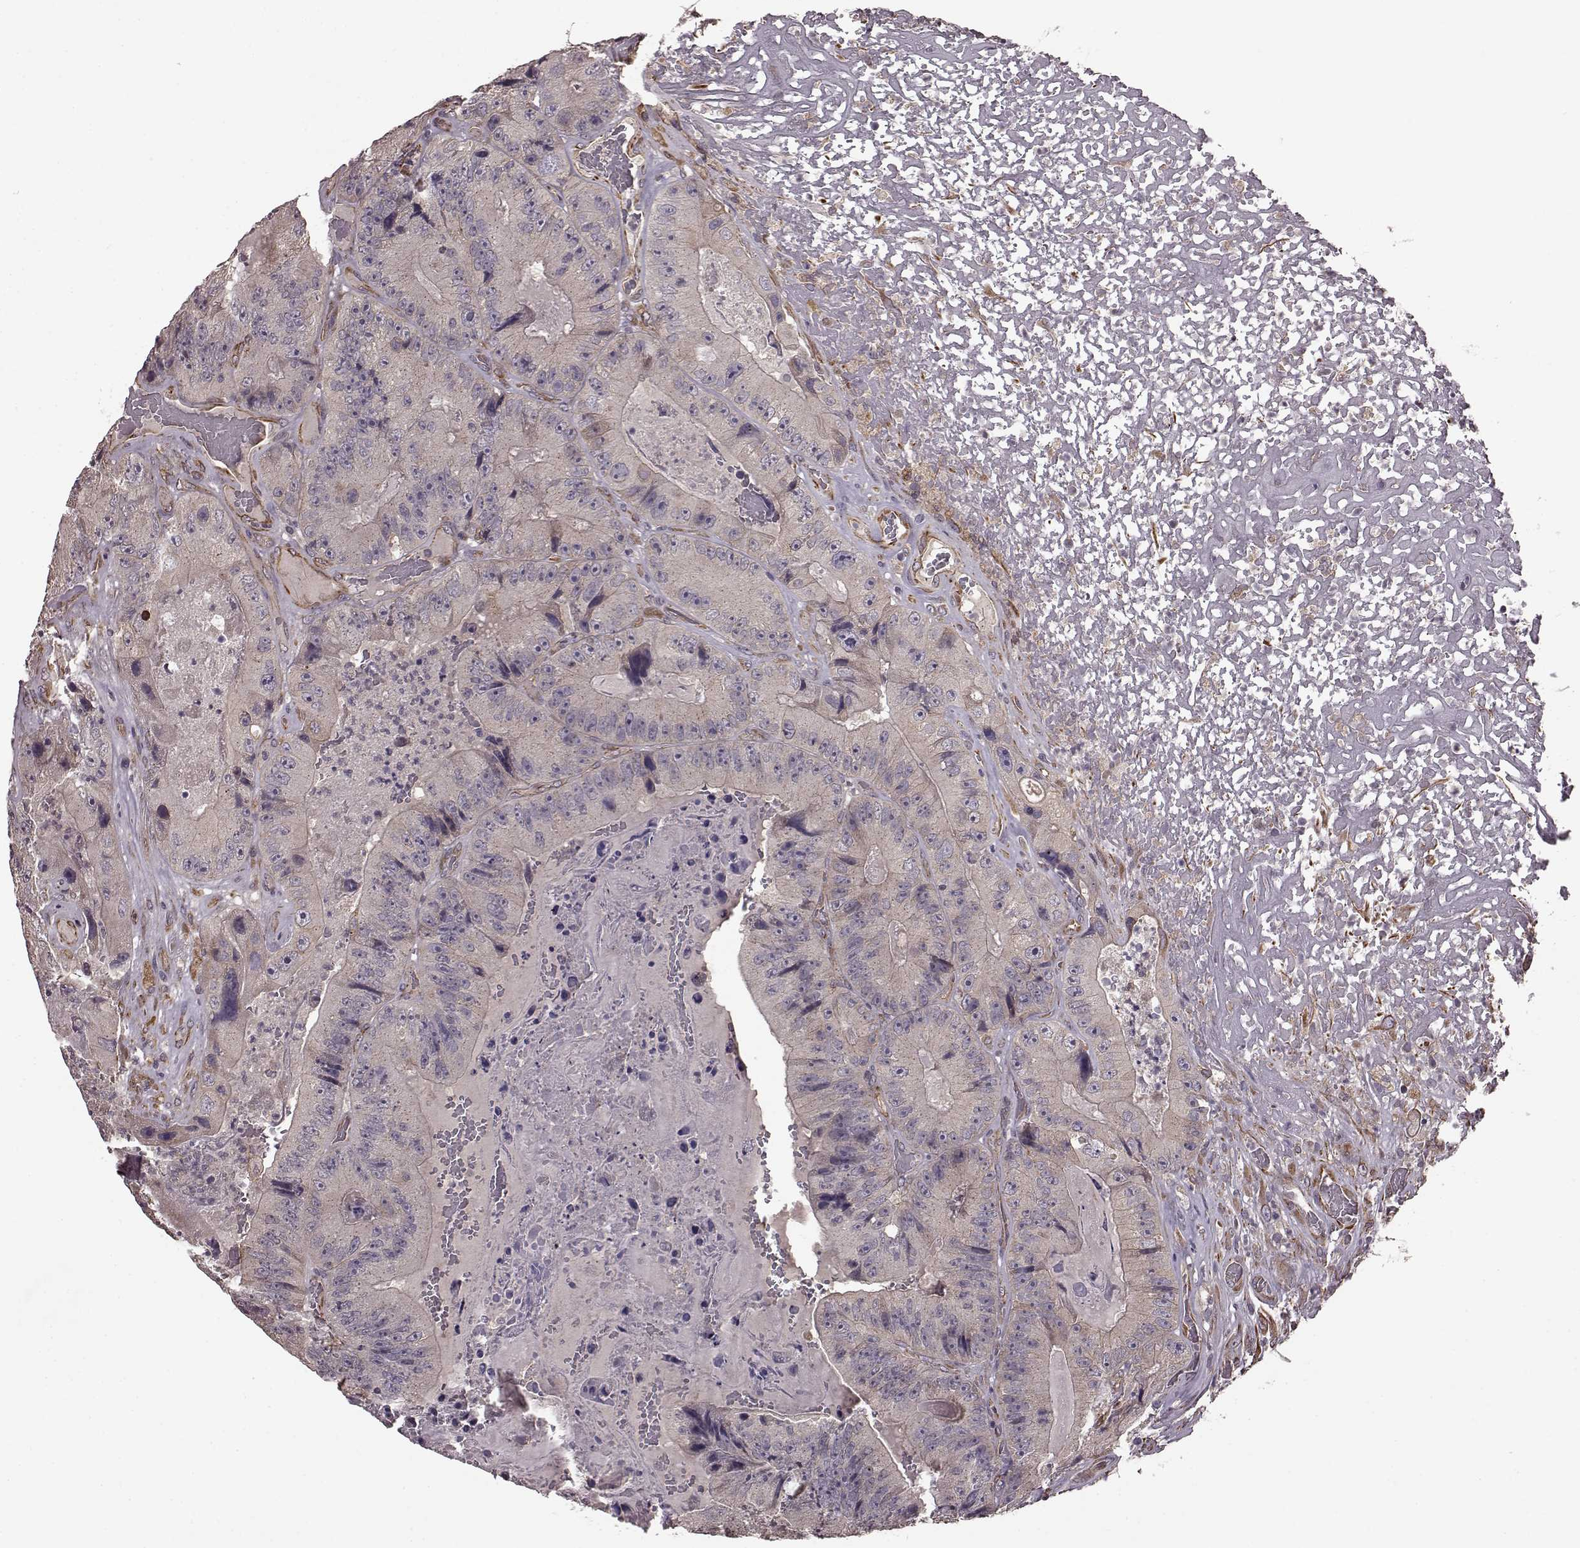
{"staining": {"intensity": "weak", "quantity": "<25%", "location": "cytoplasmic/membranous"}, "tissue": "colorectal cancer", "cell_type": "Tumor cells", "image_type": "cancer", "snomed": [{"axis": "morphology", "description": "Adenocarcinoma, NOS"}, {"axis": "topography", "description": "Colon"}], "caption": "Tumor cells show no significant protein positivity in colorectal cancer (adenocarcinoma).", "gene": "NTF3", "patient": {"sex": "female", "age": 86}}